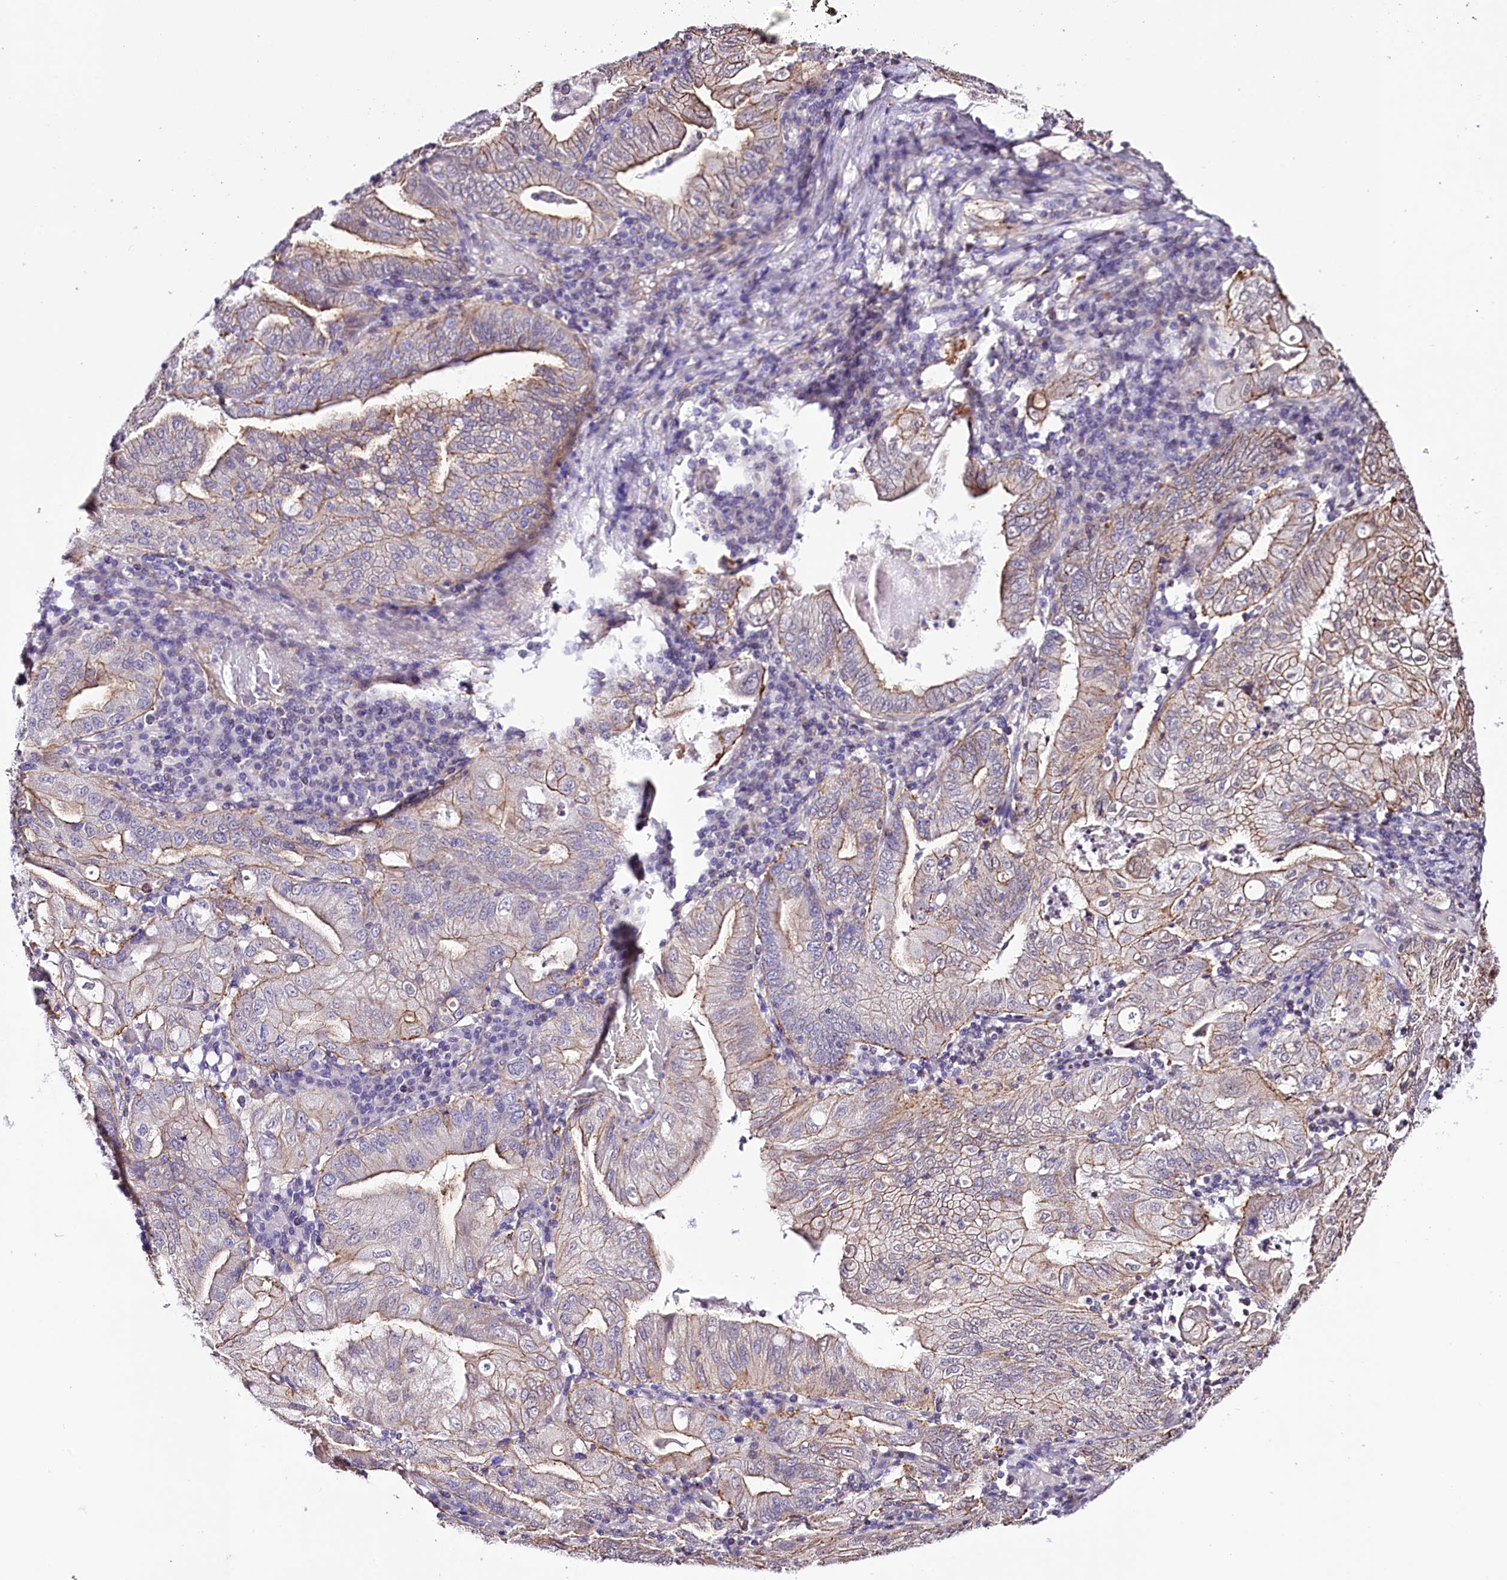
{"staining": {"intensity": "weak", "quantity": ">75%", "location": "cytoplasmic/membranous"}, "tissue": "stomach cancer", "cell_type": "Tumor cells", "image_type": "cancer", "snomed": [{"axis": "morphology", "description": "Normal tissue, NOS"}, {"axis": "morphology", "description": "Adenocarcinoma, NOS"}, {"axis": "topography", "description": "Esophagus"}, {"axis": "topography", "description": "Stomach, upper"}, {"axis": "topography", "description": "Peripheral nerve tissue"}], "caption": "There is low levels of weak cytoplasmic/membranous positivity in tumor cells of stomach cancer (adenocarcinoma), as demonstrated by immunohistochemical staining (brown color).", "gene": "ST7", "patient": {"sex": "male", "age": 62}}